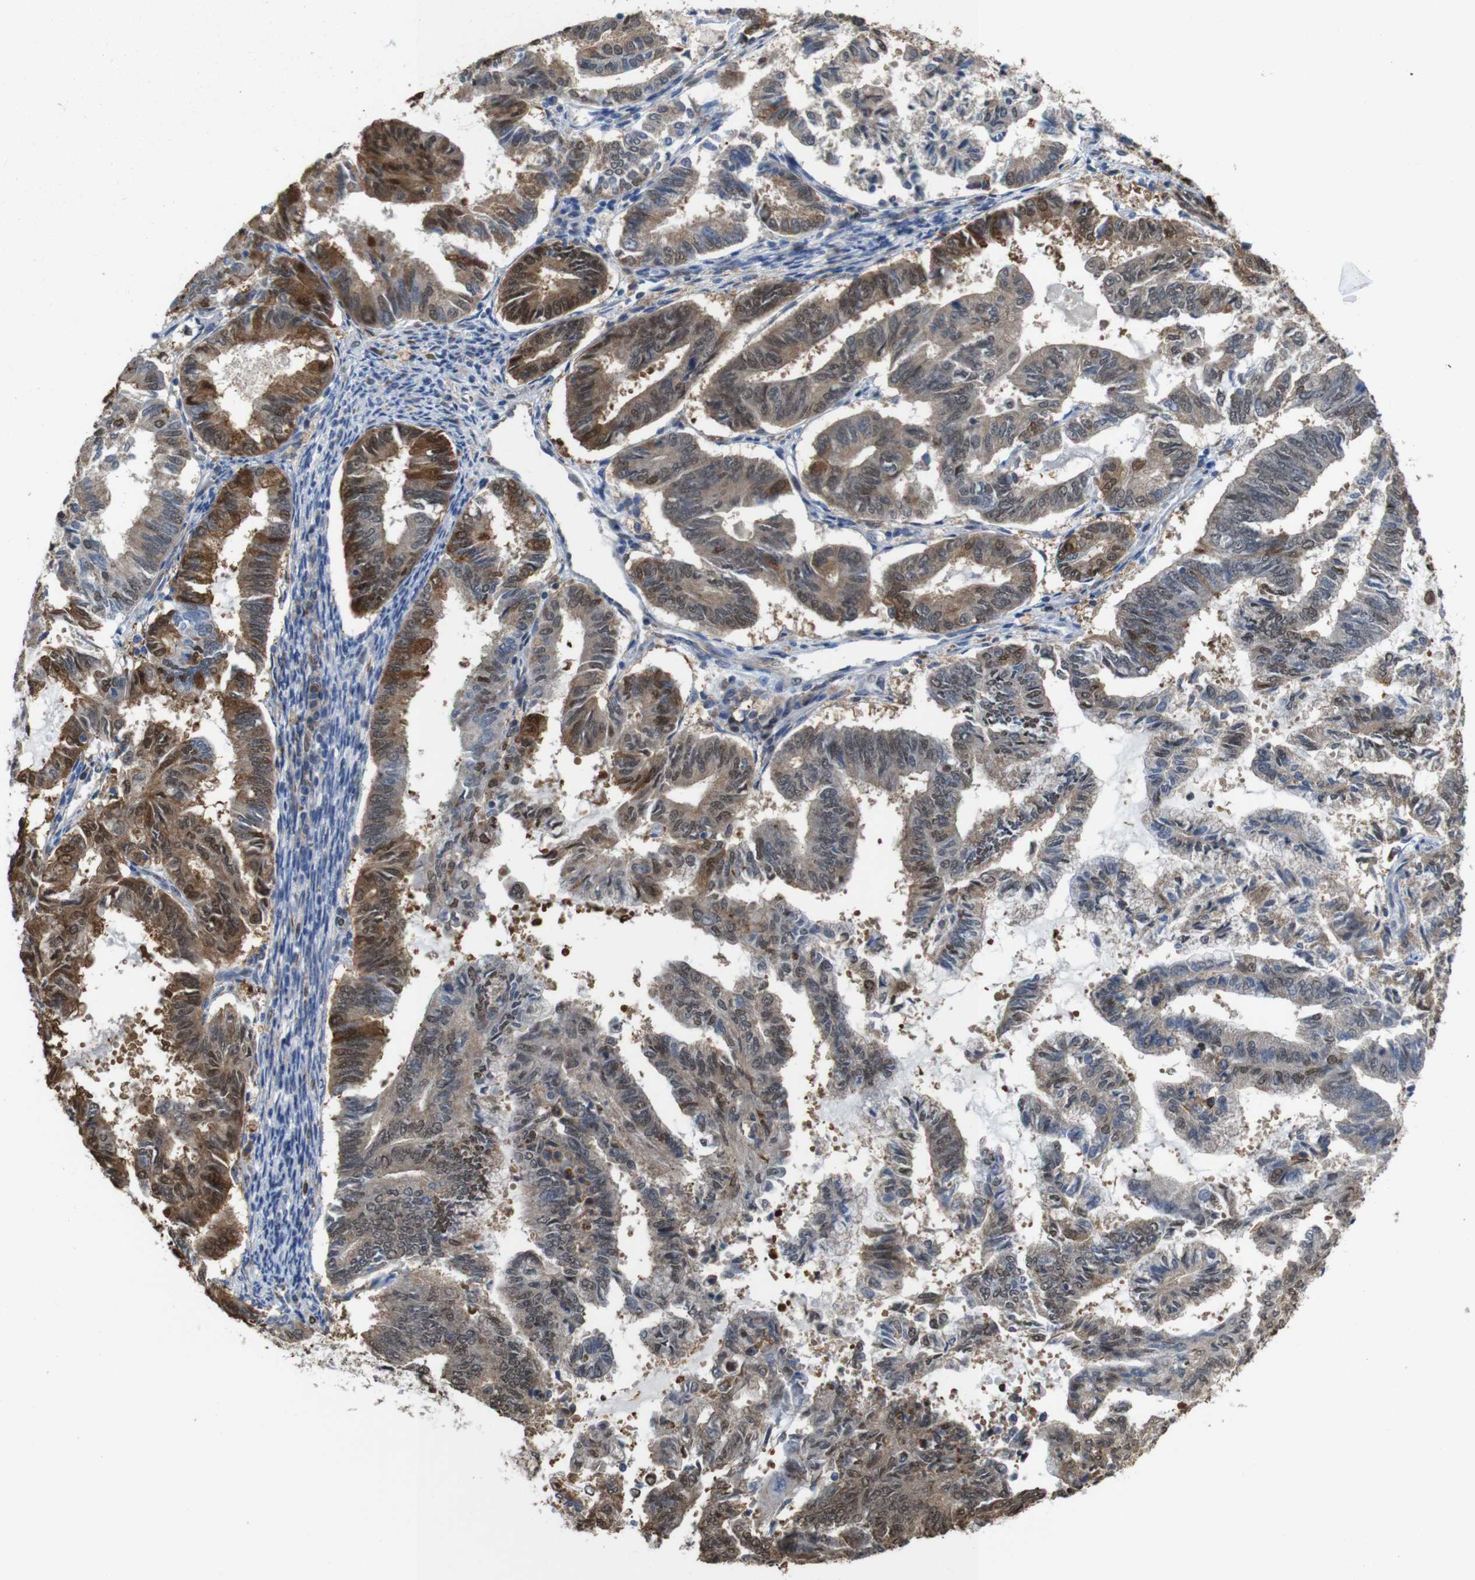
{"staining": {"intensity": "strong", "quantity": ">75%", "location": "cytoplasmic/membranous,nuclear"}, "tissue": "endometrial cancer", "cell_type": "Tumor cells", "image_type": "cancer", "snomed": [{"axis": "morphology", "description": "Adenocarcinoma, NOS"}, {"axis": "topography", "description": "Endometrium"}], "caption": "Protein staining shows strong cytoplasmic/membranous and nuclear staining in approximately >75% of tumor cells in endometrial cancer.", "gene": "PNMA8A", "patient": {"sex": "female", "age": 86}}